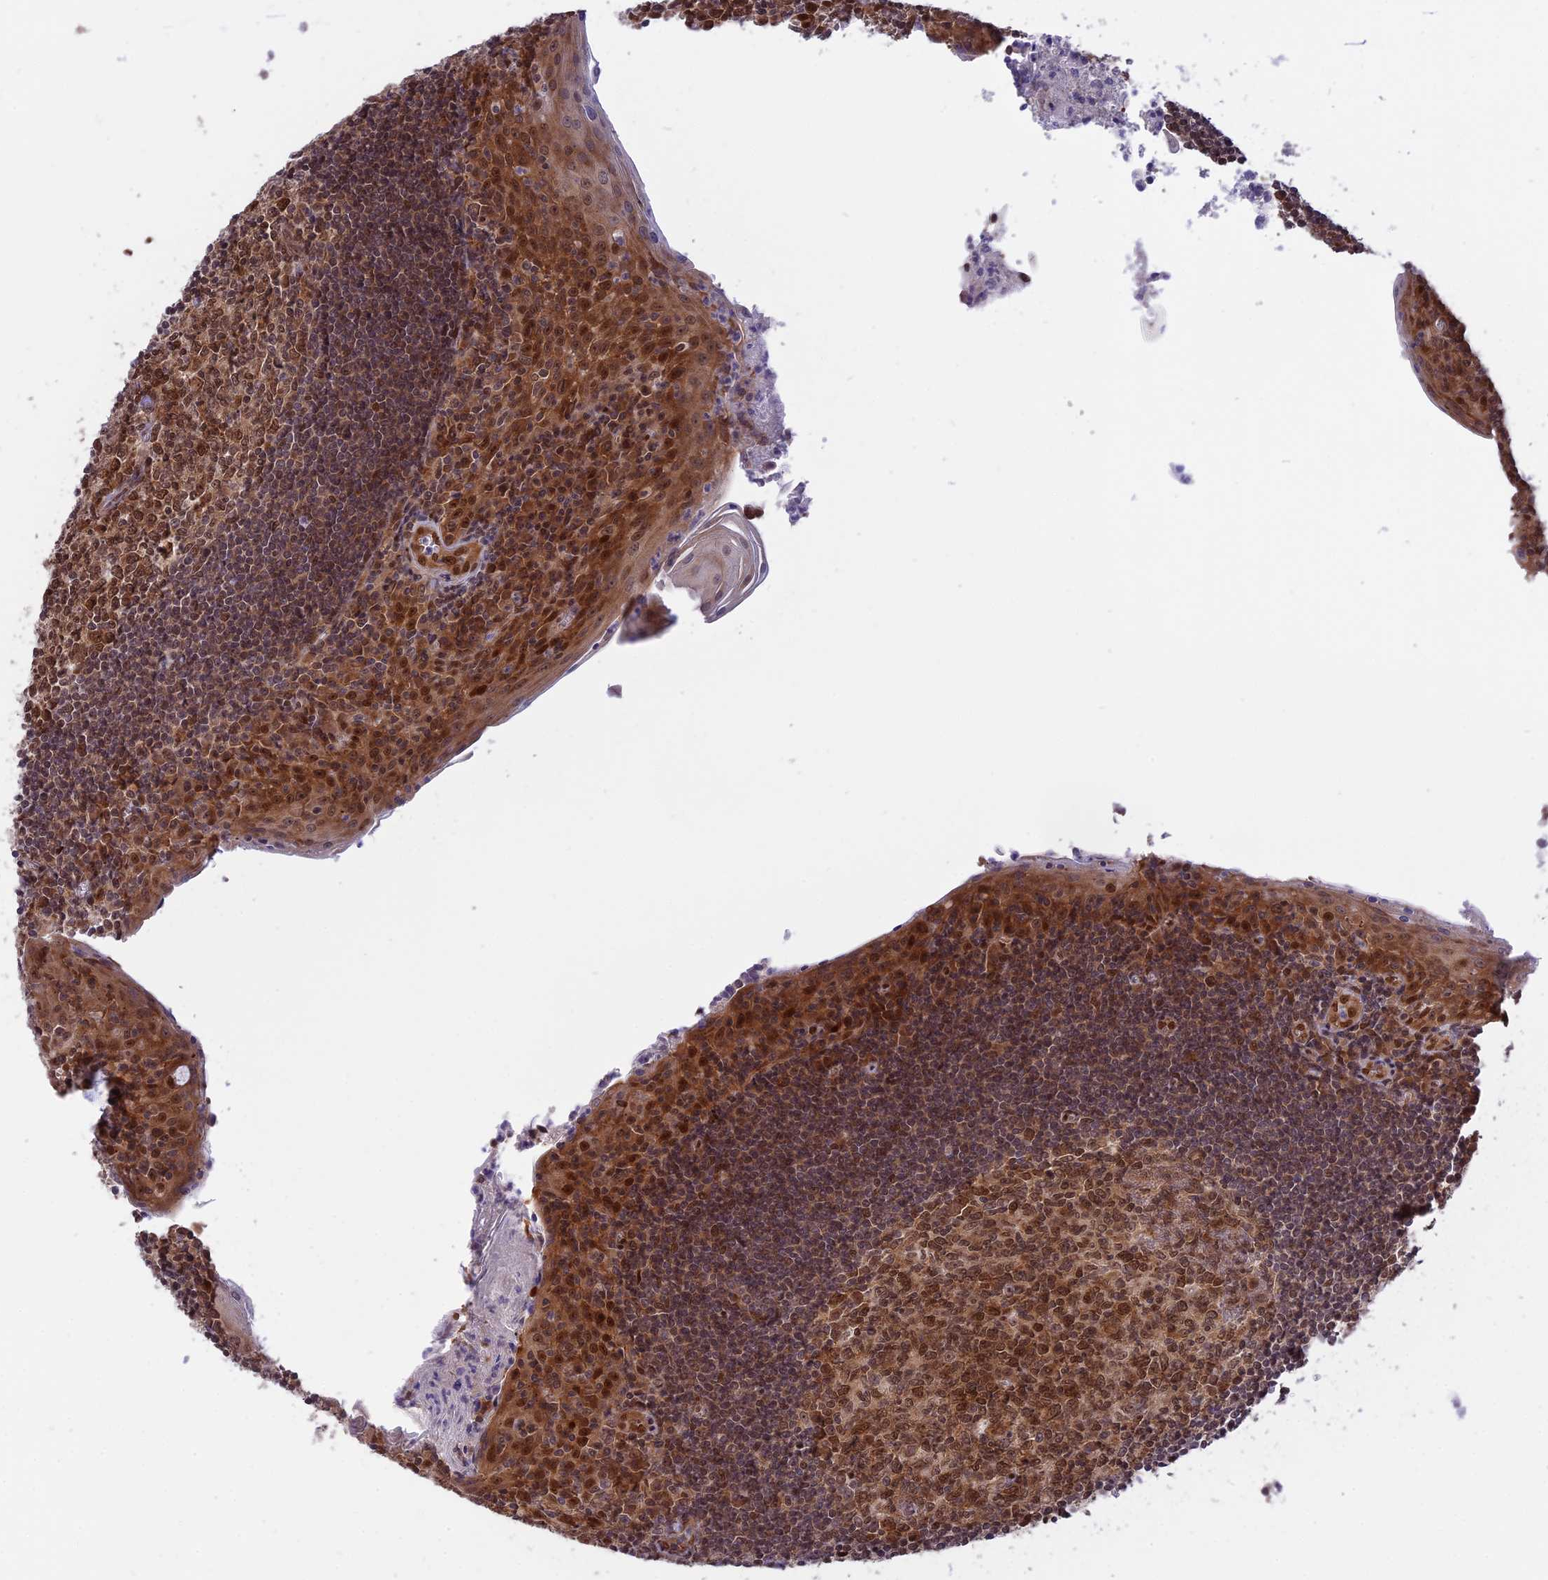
{"staining": {"intensity": "strong", "quantity": ">75%", "location": "cytoplasmic/membranous,nuclear"}, "tissue": "tonsil", "cell_type": "Germinal center cells", "image_type": "normal", "snomed": [{"axis": "morphology", "description": "Normal tissue, NOS"}, {"axis": "topography", "description": "Tonsil"}], "caption": "Immunohistochemical staining of unremarkable tonsil exhibits high levels of strong cytoplasmic/membranous,nuclear positivity in approximately >75% of germinal center cells. (Stains: DAB in brown, nuclei in blue, Microscopy: brightfield microscopy at high magnification).", "gene": "ZNF428", "patient": {"sex": "male", "age": 27}}